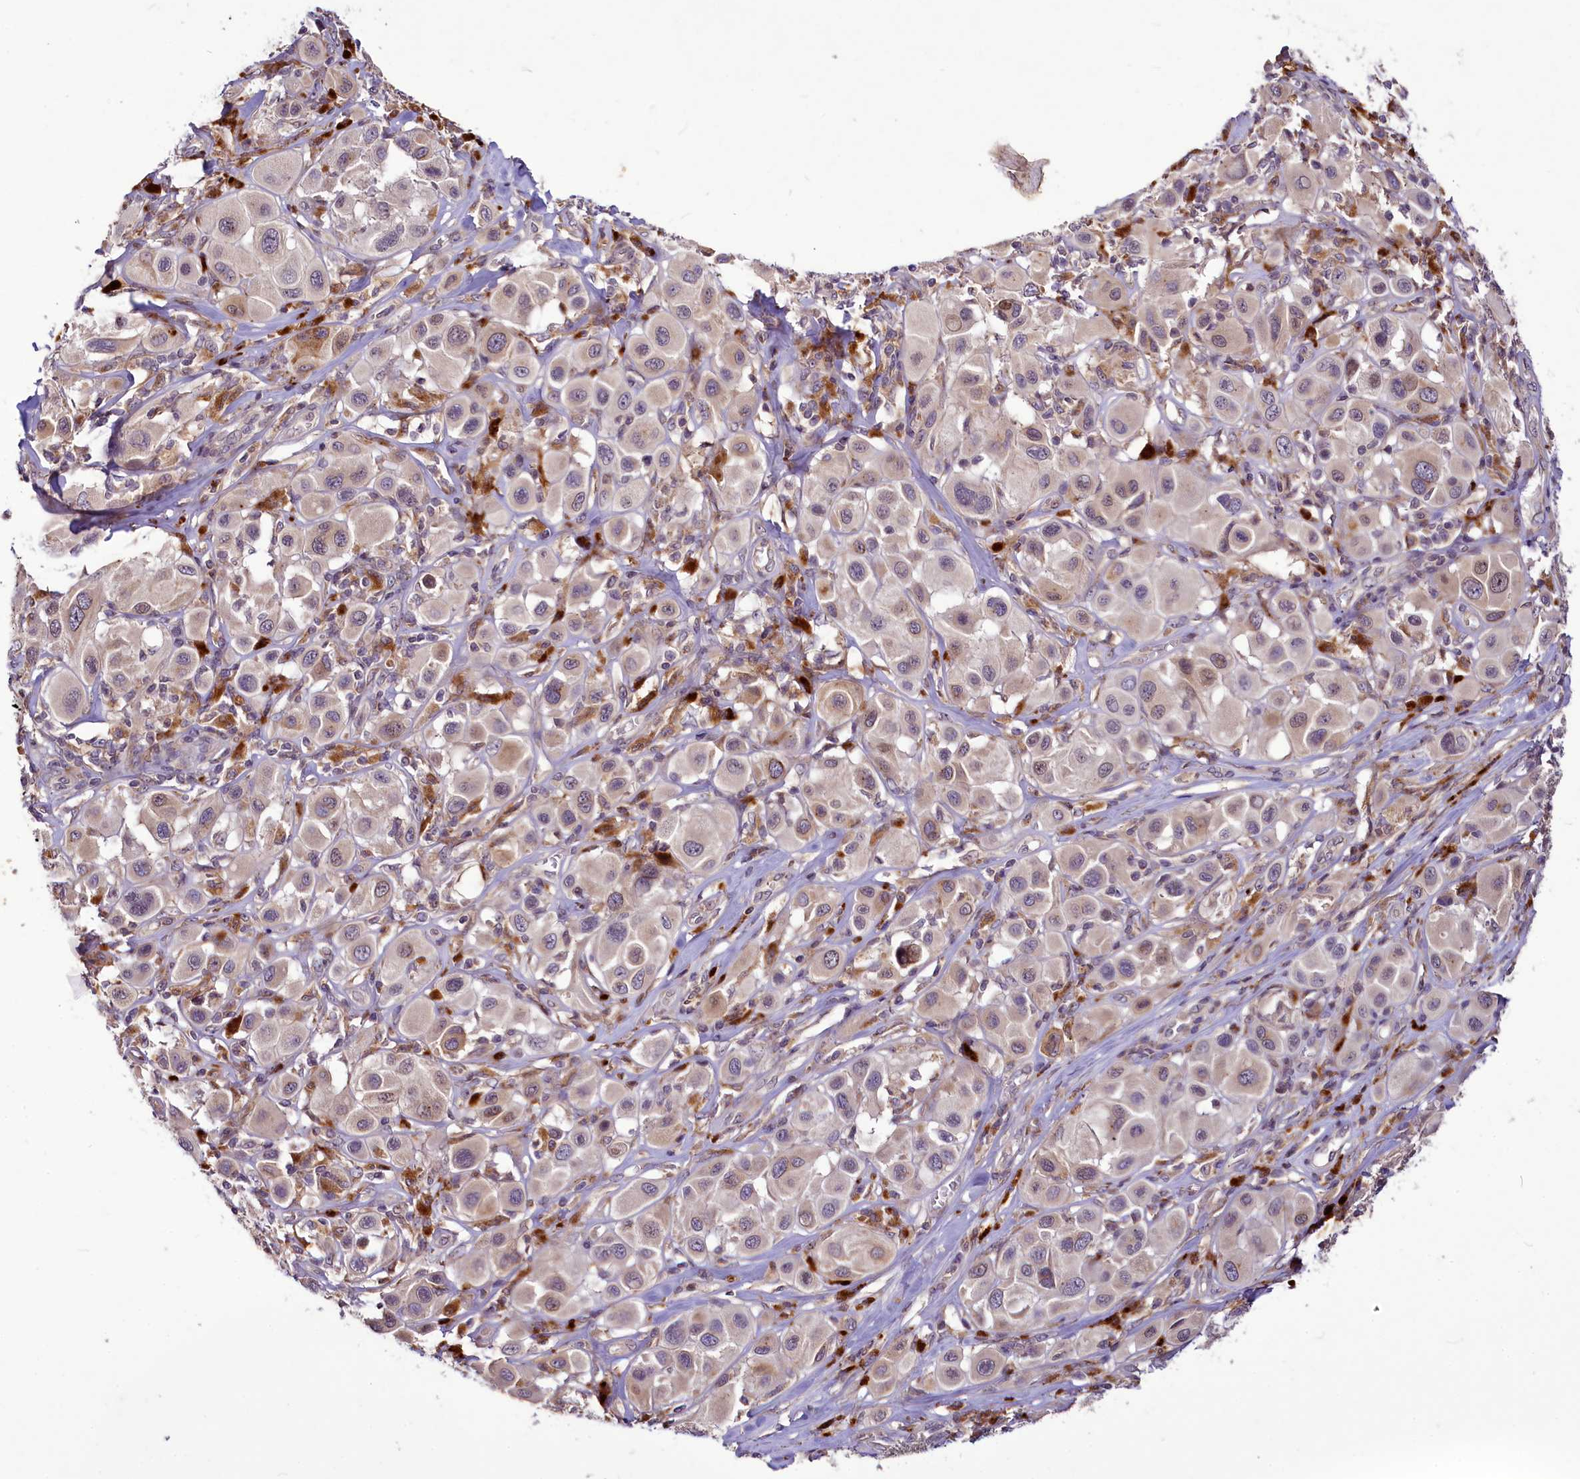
{"staining": {"intensity": "weak", "quantity": "<25%", "location": "cytoplasmic/membranous"}, "tissue": "melanoma", "cell_type": "Tumor cells", "image_type": "cancer", "snomed": [{"axis": "morphology", "description": "Malignant melanoma, Metastatic site"}, {"axis": "topography", "description": "Skin"}], "caption": "An immunohistochemistry (IHC) histopathology image of malignant melanoma (metastatic site) is shown. There is no staining in tumor cells of malignant melanoma (metastatic site). The staining was performed using DAB (3,3'-diaminobenzidine) to visualize the protein expression in brown, while the nuclei were stained in blue with hematoxylin (Magnification: 20x).", "gene": "C11orf86", "patient": {"sex": "male", "age": 41}}